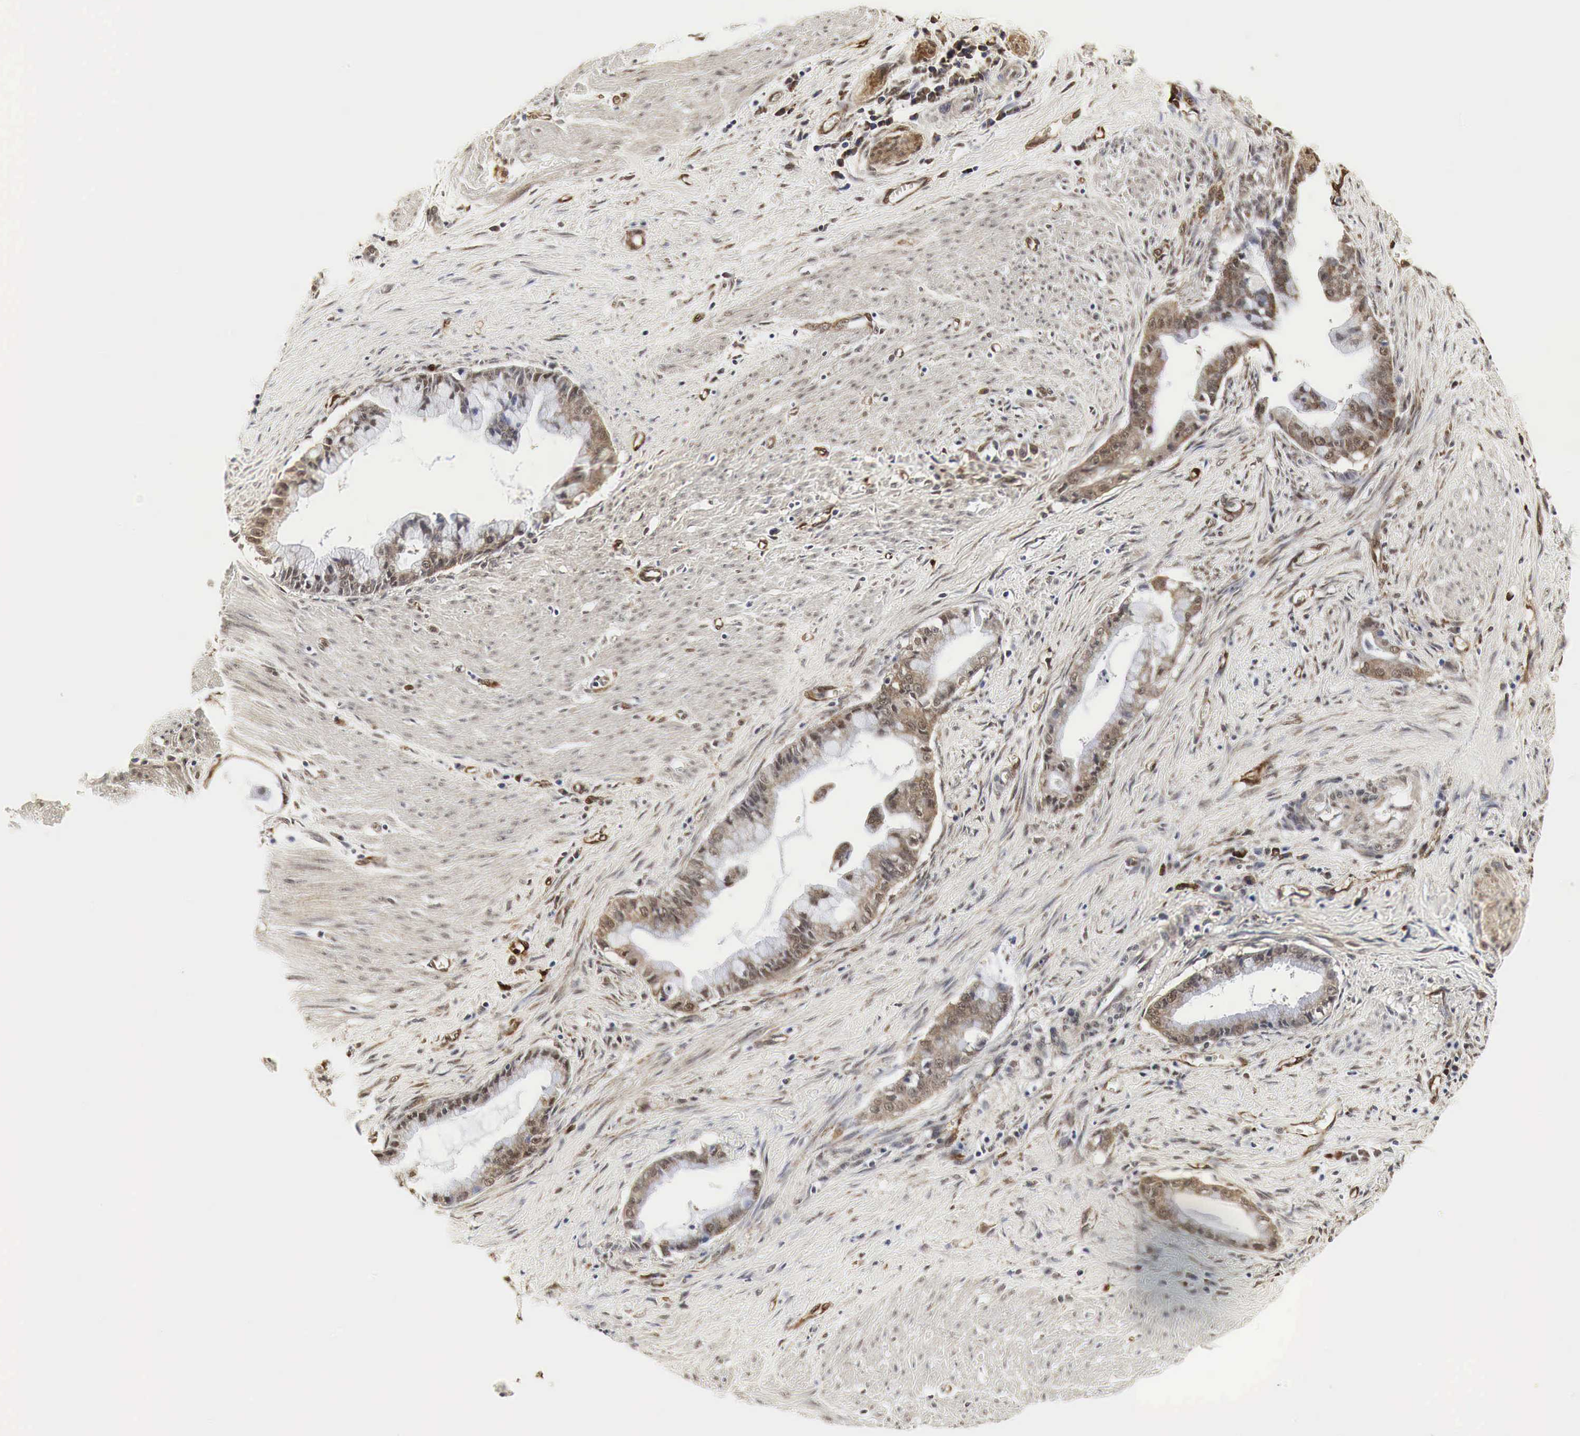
{"staining": {"intensity": "weak", "quantity": "25%-75%", "location": "cytoplasmic/membranous"}, "tissue": "pancreatic cancer", "cell_type": "Tumor cells", "image_type": "cancer", "snomed": [{"axis": "morphology", "description": "Adenocarcinoma, NOS"}, {"axis": "topography", "description": "Pancreas"}], "caption": "DAB immunohistochemical staining of adenocarcinoma (pancreatic) shows weak cytoplasmic/membranous protein positivity in about 25%-75% of tumor cells. The protein of interest is shown in brown color, while the nuclei are stained blue.", "gene": "SPIN1", "patient": {"sex": "male", "age": 59}}